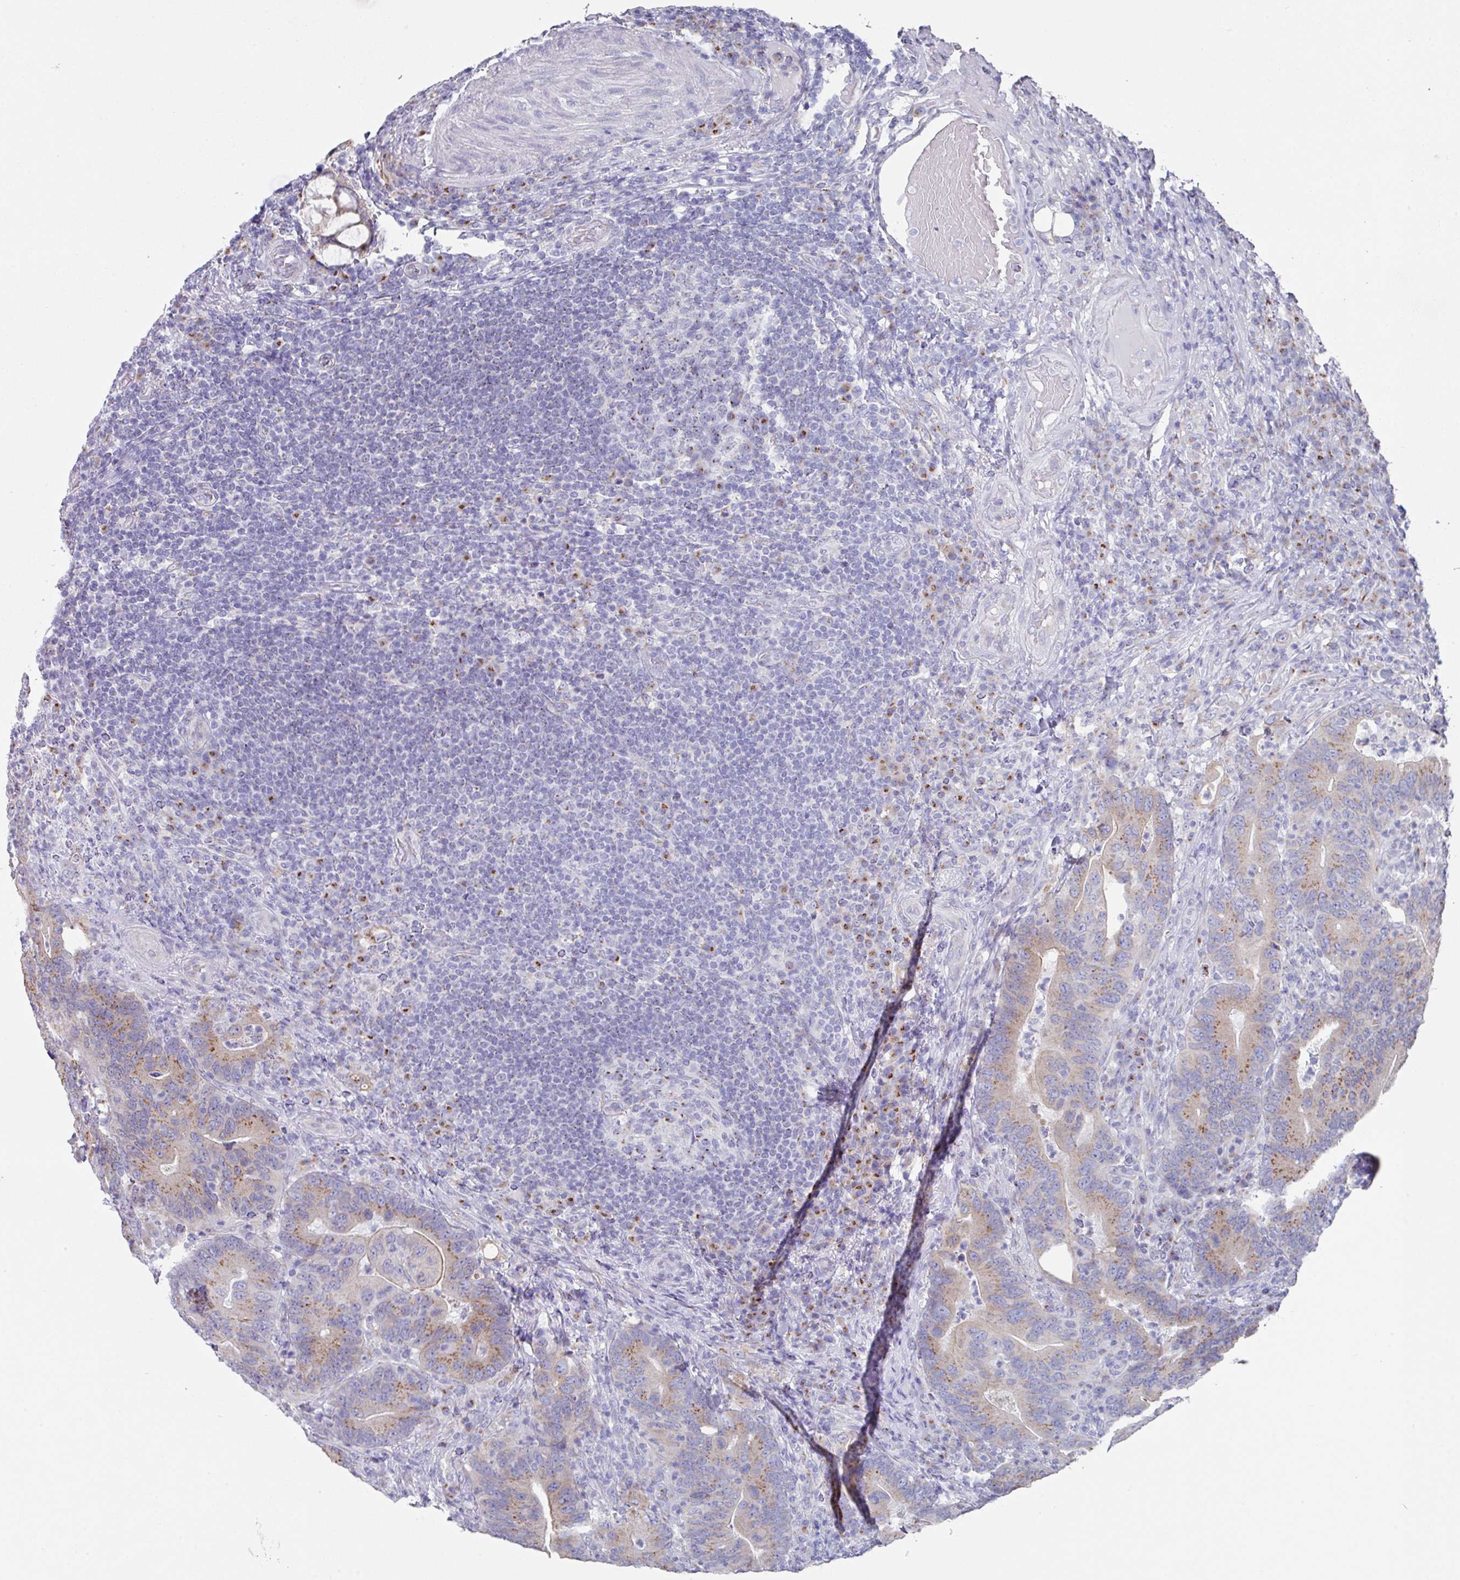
{"staining": {"intensity": "moderate", "quantity": "<25%", "location": "cytoplasmic/membranous"}, "tissue": "colorectal cancer", "cell_type": "Tumor cells", "image_type": "cancer", "snomed": [{"axis": "morphology", "description": "Adenocarcinoma, NOS"}, {"axis": "topography", "description": "Colon"}], "caption": "A low amount of moderate cytoplasmic/membranous staining is seen in approximately <25% of tumor cells in colorectal cancer tissue. The protein is stained brown, and the nuclei are stained in blue (DAB (3,3'-diaminobenzidine) IHC with brightfield microscopy, high magnification).", "gene": "VKORC1L1", "patient": {"sex": "female", "age": 66}}